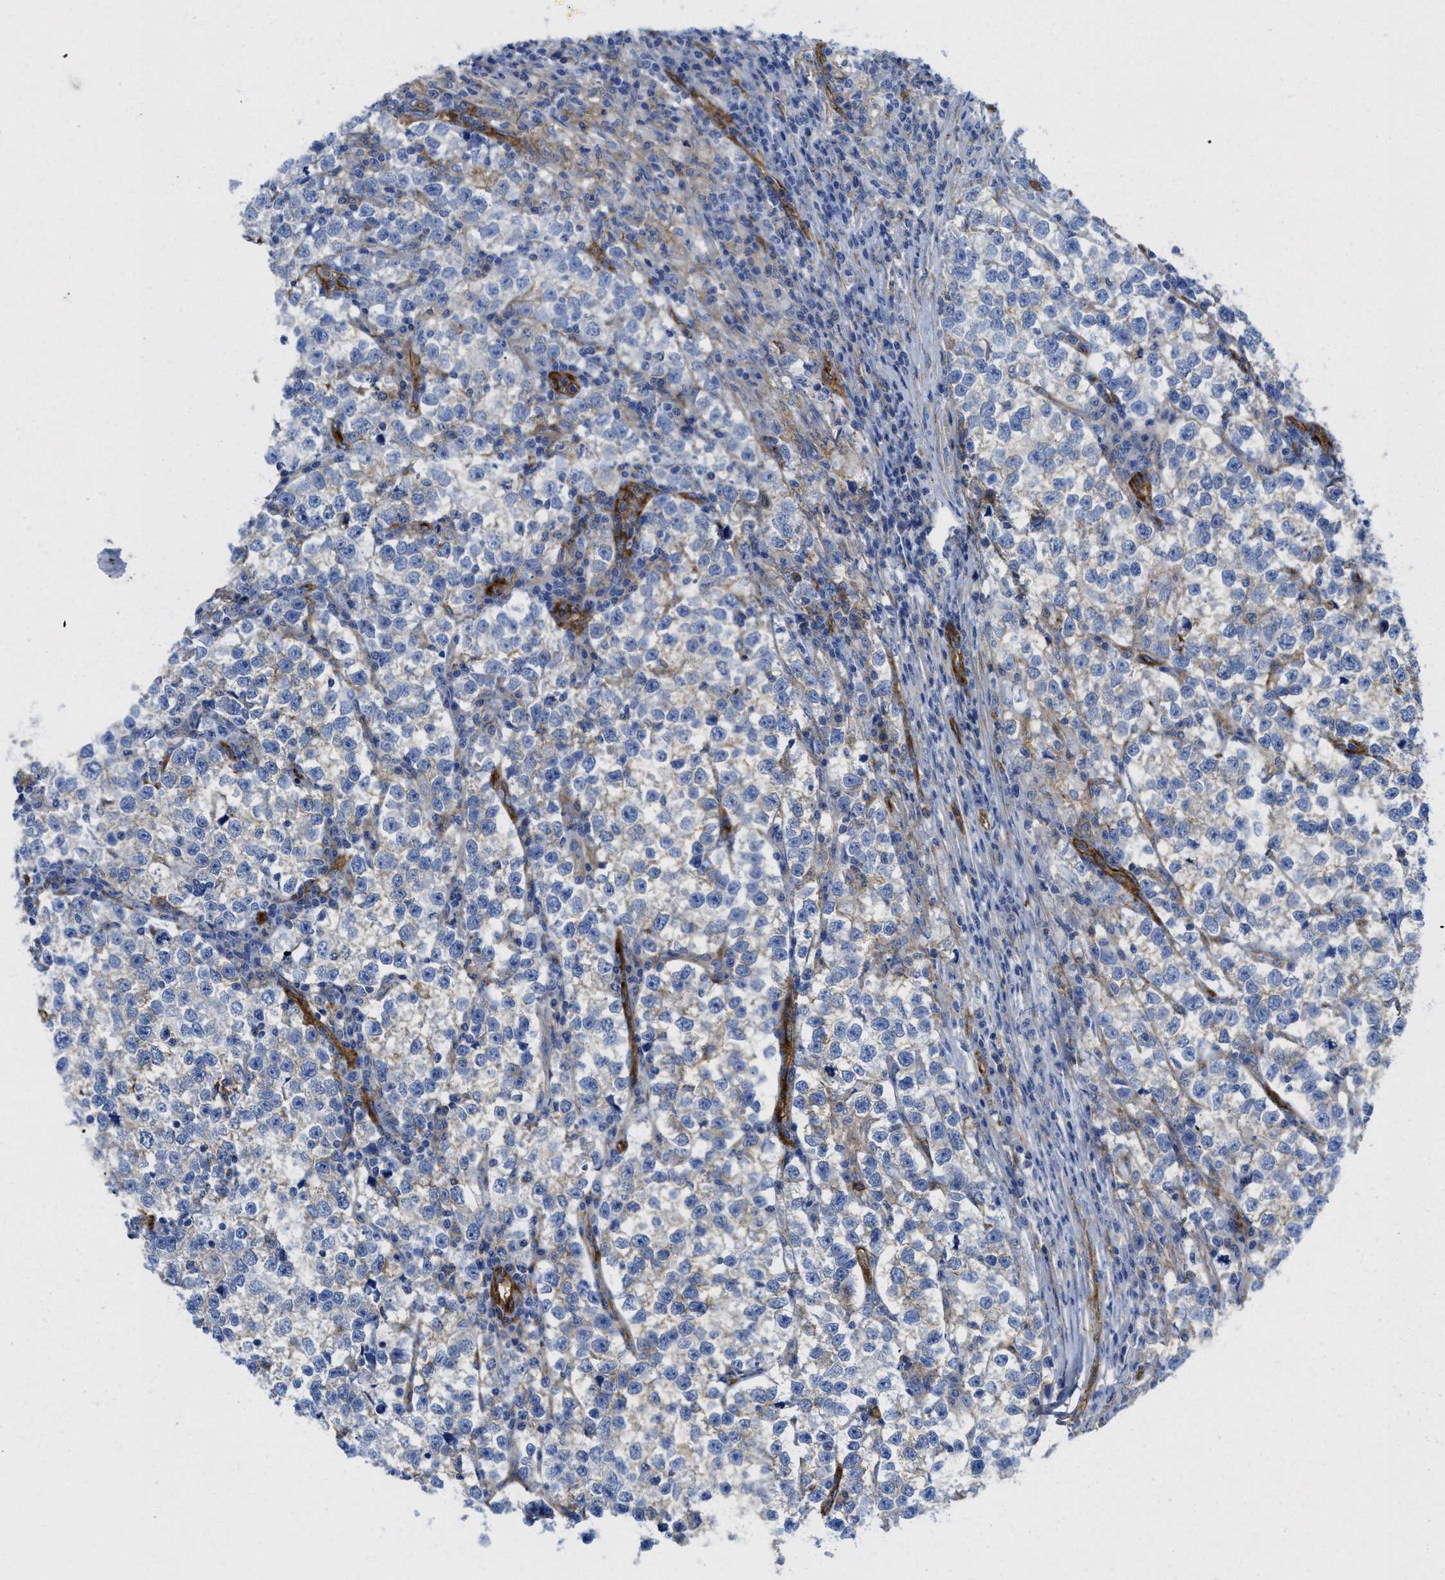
{"staining": {"intensity": "negative", "quantity": "none", "location": "none"}, "tissue": "testis cancer", "cell_type": "Tumor cells", "image_type": "cancer", "snomed": [{"axis": "morphology", "description": "Normal tissue, NOS"}, {"axis": "morphology", "description": "Seminoma, NOS"}, {"axis": "topography", "description": "Testis"}], "caption": "Immunohistochemical staining of human testis cancer (seminoma) displays no significant positivity in tumor cells.", "gene": "HIP1", "patient": {"sex": "male", "age": 43}}